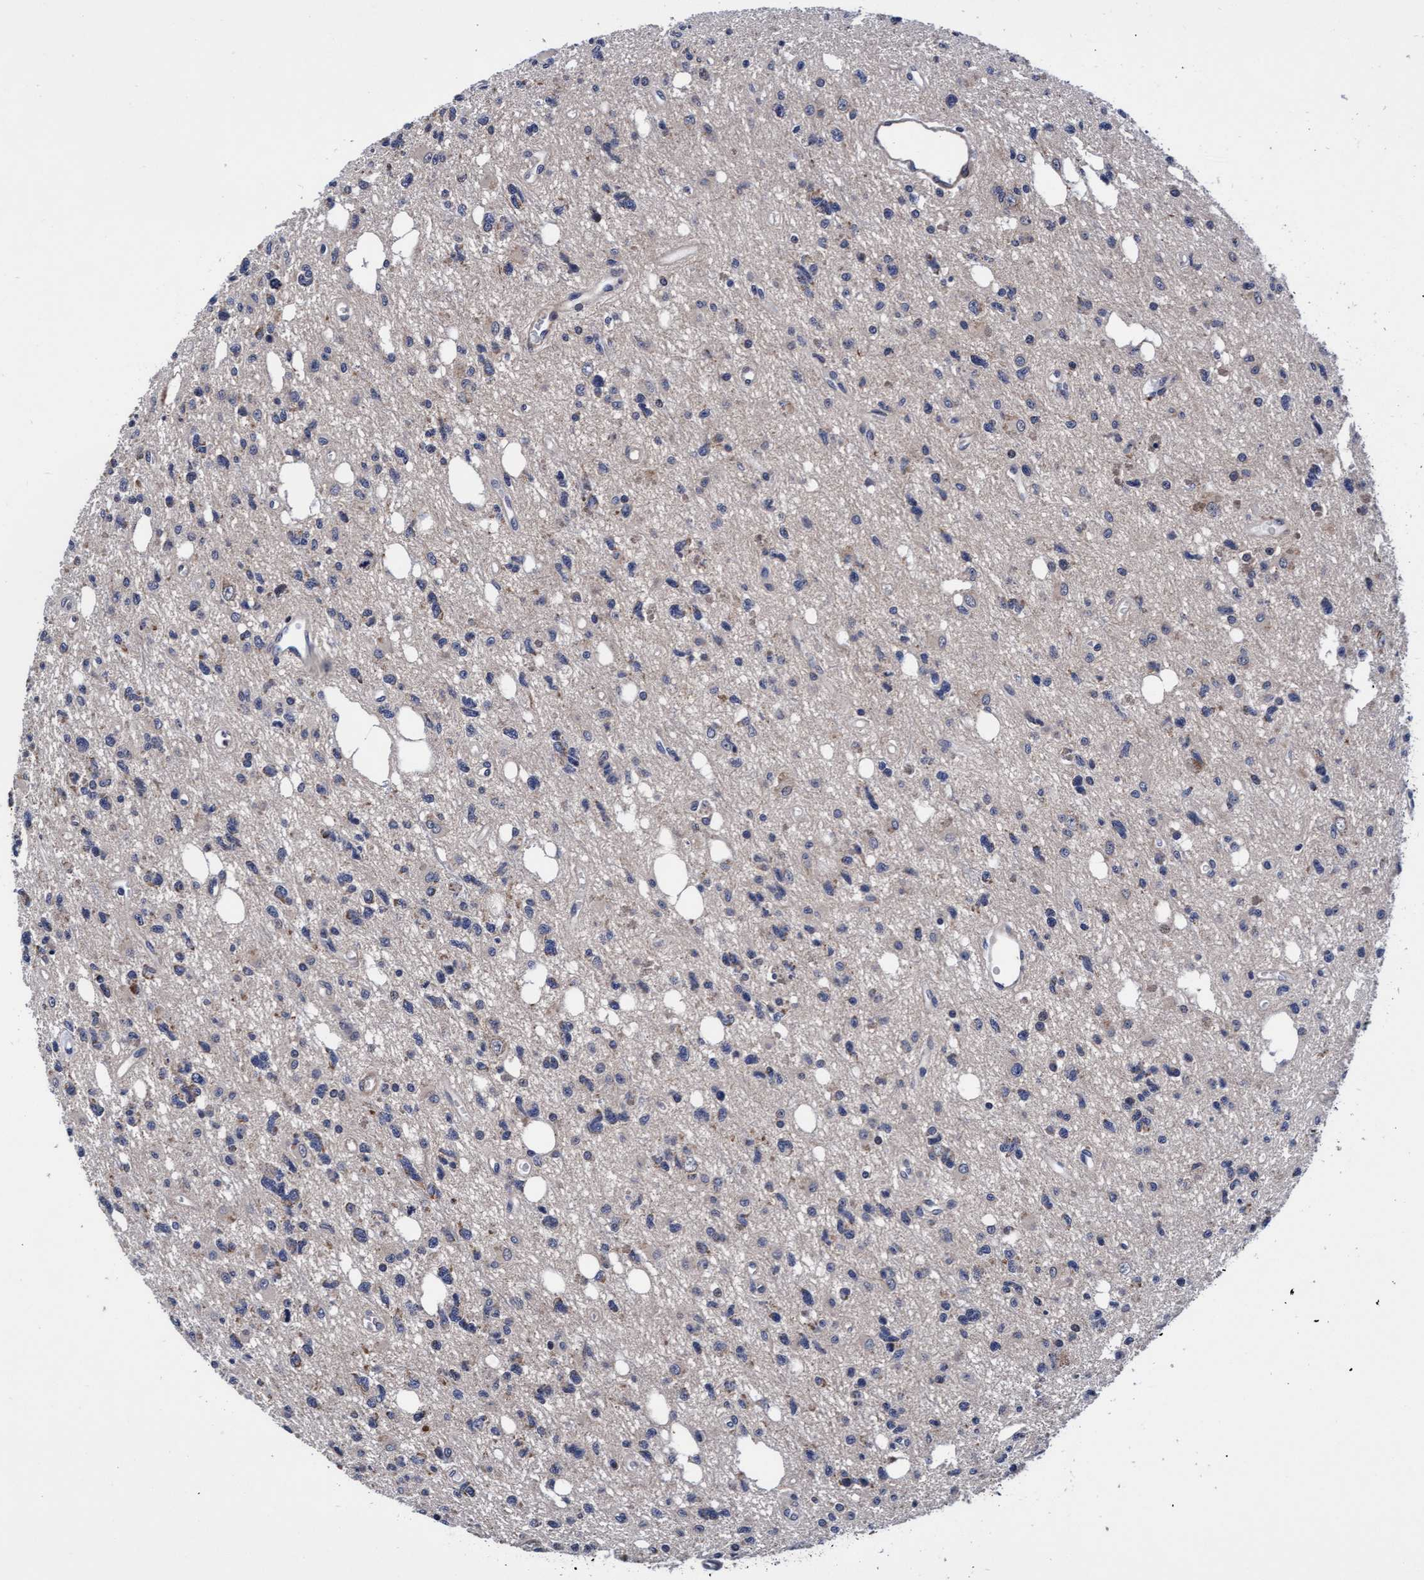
{"staining": {"intensity": "negative", "quantity": "none", "location": "none"}, "tissue": "glioma", "cell_type": "Tumor cells", "image_type": "cancer", "snomed": [{"axis": "morphology", "description": "Glioma, malignant, High grade"}, {"axis": "topography", "description": "Brain"}], "caption": "Immunohistochemistry (IHC) of human glioma exhibits no positivity in tumor cells.", "gene": "EFCAB13", "patient": {"sex": "female", "age": 62}}